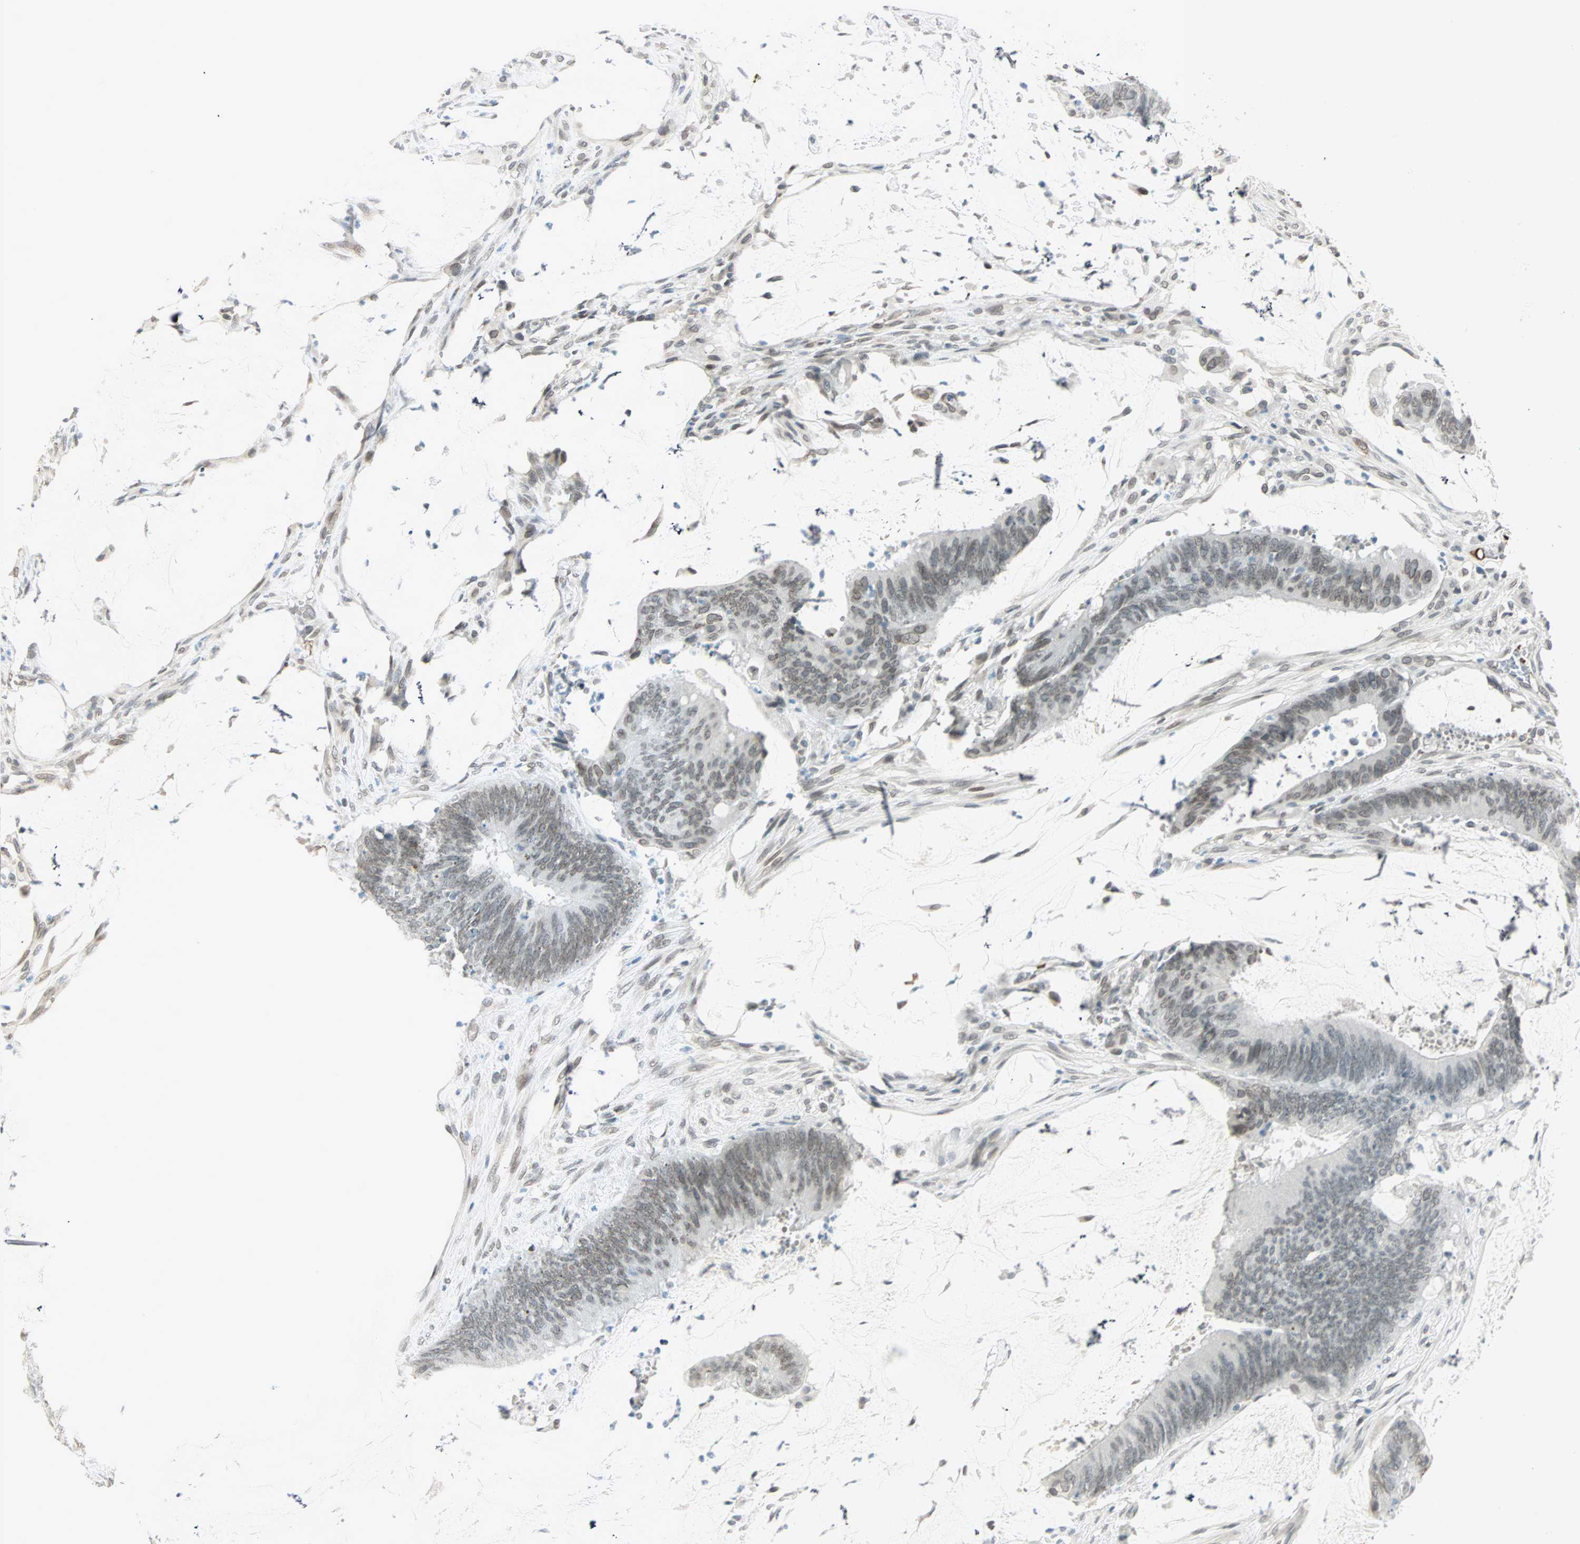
{"staining": {"intensity": "weak", "quantity": "25%-75%", "location": "nuclear"}, "tissue": "colorectal cancer", "cell_type": "Tumor cells", "image_type": "cancer", "snomed": [{"axis": "morphology", "description": "Adenocarcinoma, NOS"}, {"axis": "topography", "description": "Rectum"}], "caption": "Immunohistochemical staining of colorectal cancer (adenocarcinoma) demonstrates weak nuclear protein staining in about 25%-75% of tumor cells.", "gene": "BCAN", "patient": {"sex": "female", "age": 66}}